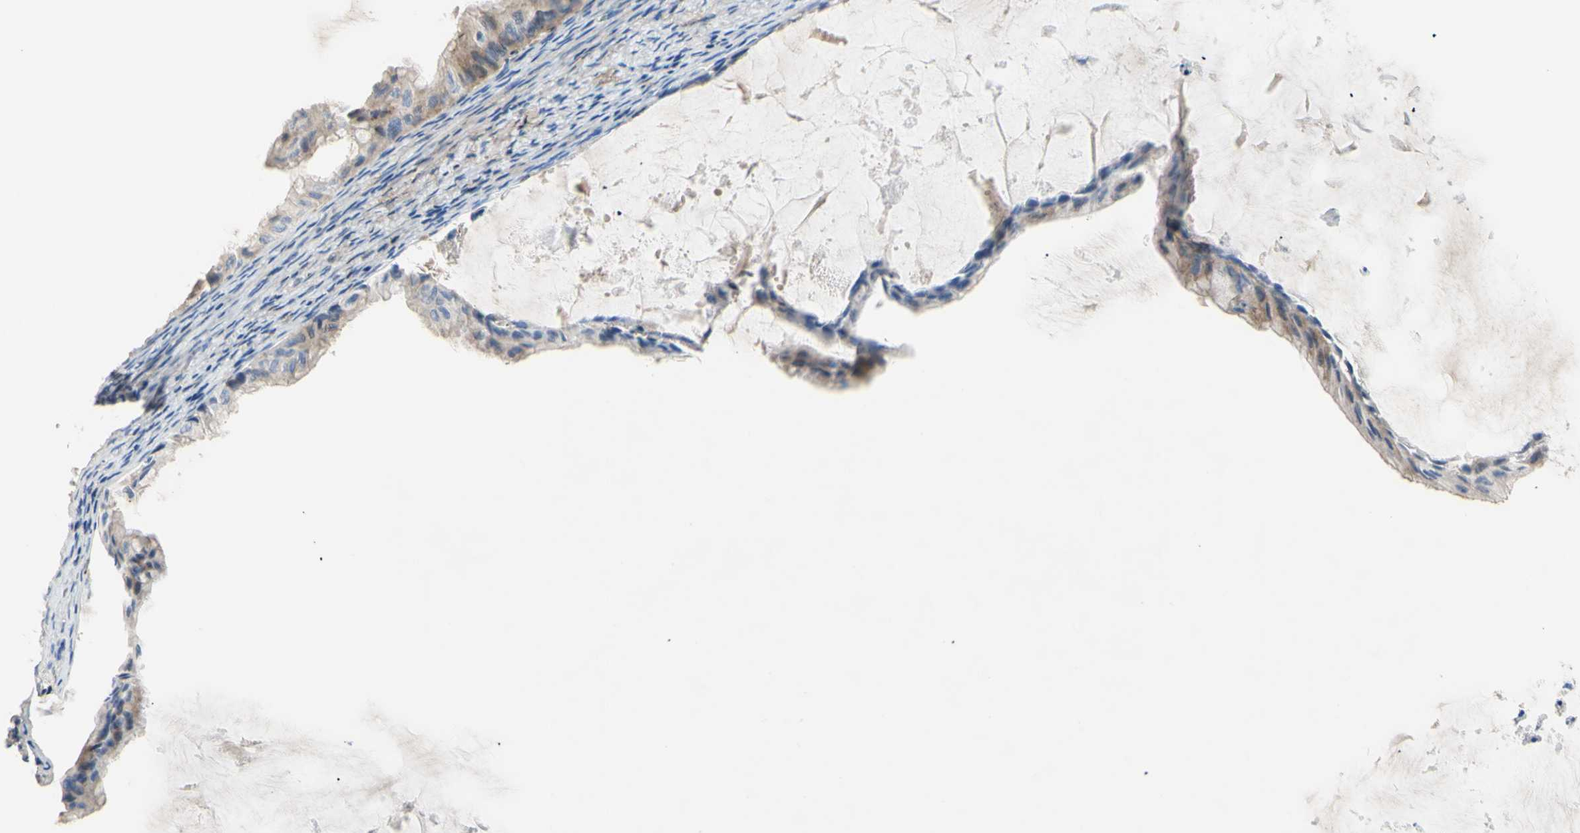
{"staining": {"intensity": "weak", "quantity": ">75%", "location": "cytoplasmic/membranous"}, "tissue": "ovarian cancer", "cell_type": "Tumor cells", "image_type": "cancer", "snomed": [{"axis": "morphology", "description": "Cystadenocarcinoma, mucinous, NOS"}, {"axis": "topography", "description": "Ovary"}], "caption": "Tumor cells show low levels of weak cytoplasmic/membranous expression in about >75% of cells in human ovarian cancer (mucinous cystadenocarcinoma). (Stains: DAB (3,3'-diaminobenzidine) in brown, nuclei in blue, Microscopy: brightfield microscopy at high magnification).", "gene": "CDON", "patient": {"sex": "female", "age": 61}}